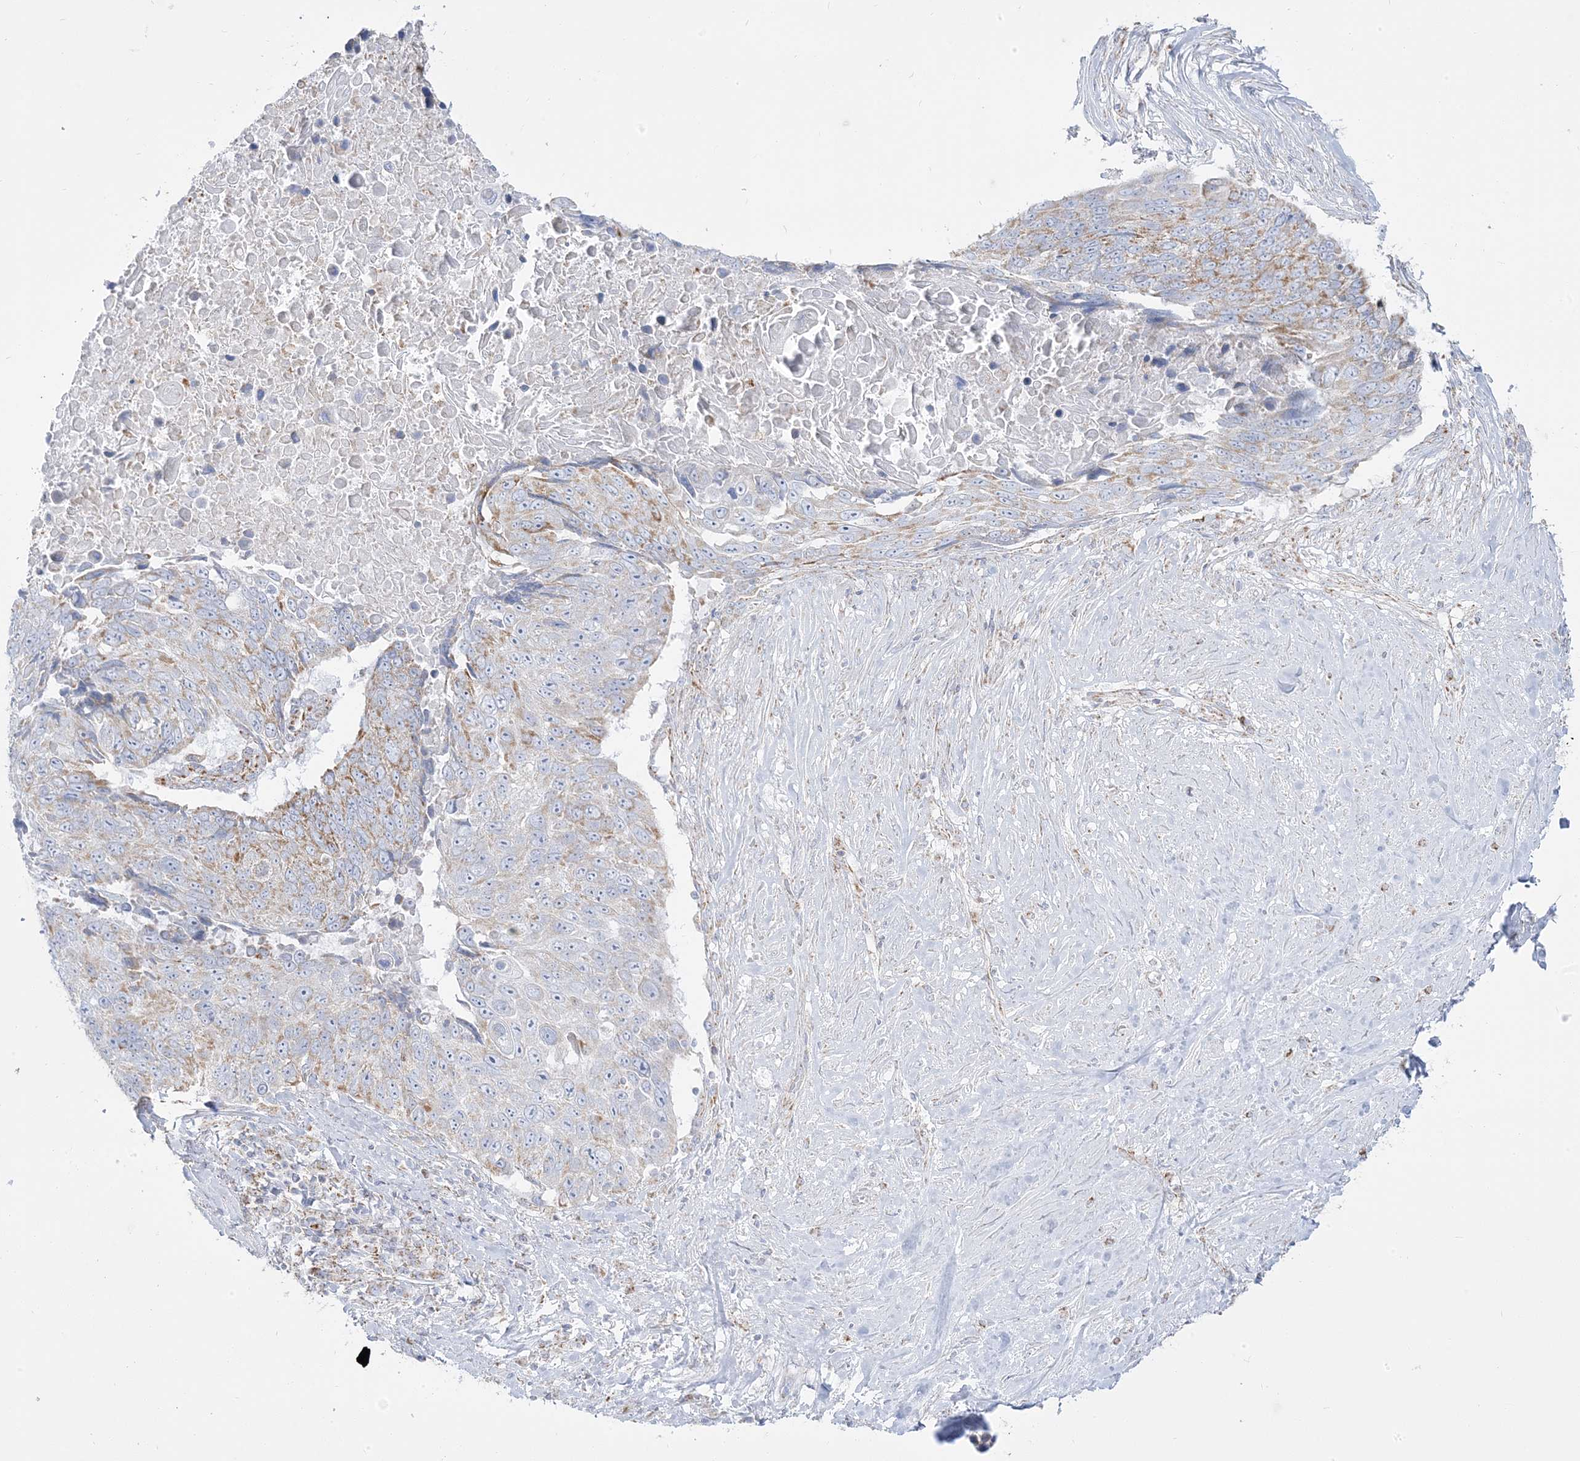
{"staining": {"intensity": "moderate", "quantity": "<25%", "location": "cytoplasmic/membranous"}, "tissue": "lung cancer", "cell_type": "Tumor cells", "image_type": "cancer", "snomed": [{"axis": "morphology", "description": "Squamous cell carcinoma, NOS"}, {"axis": "topography", "description": "Lung"}], "caption": "Protein expression by IHC demonstrates moderate cytoplasmic/membranous positivity in approximately <25% of tumor cells in lung cancer (squamous cell carcinoma).", "gene": "PCCB", "patient": {"sex": "male", "age": 66}}